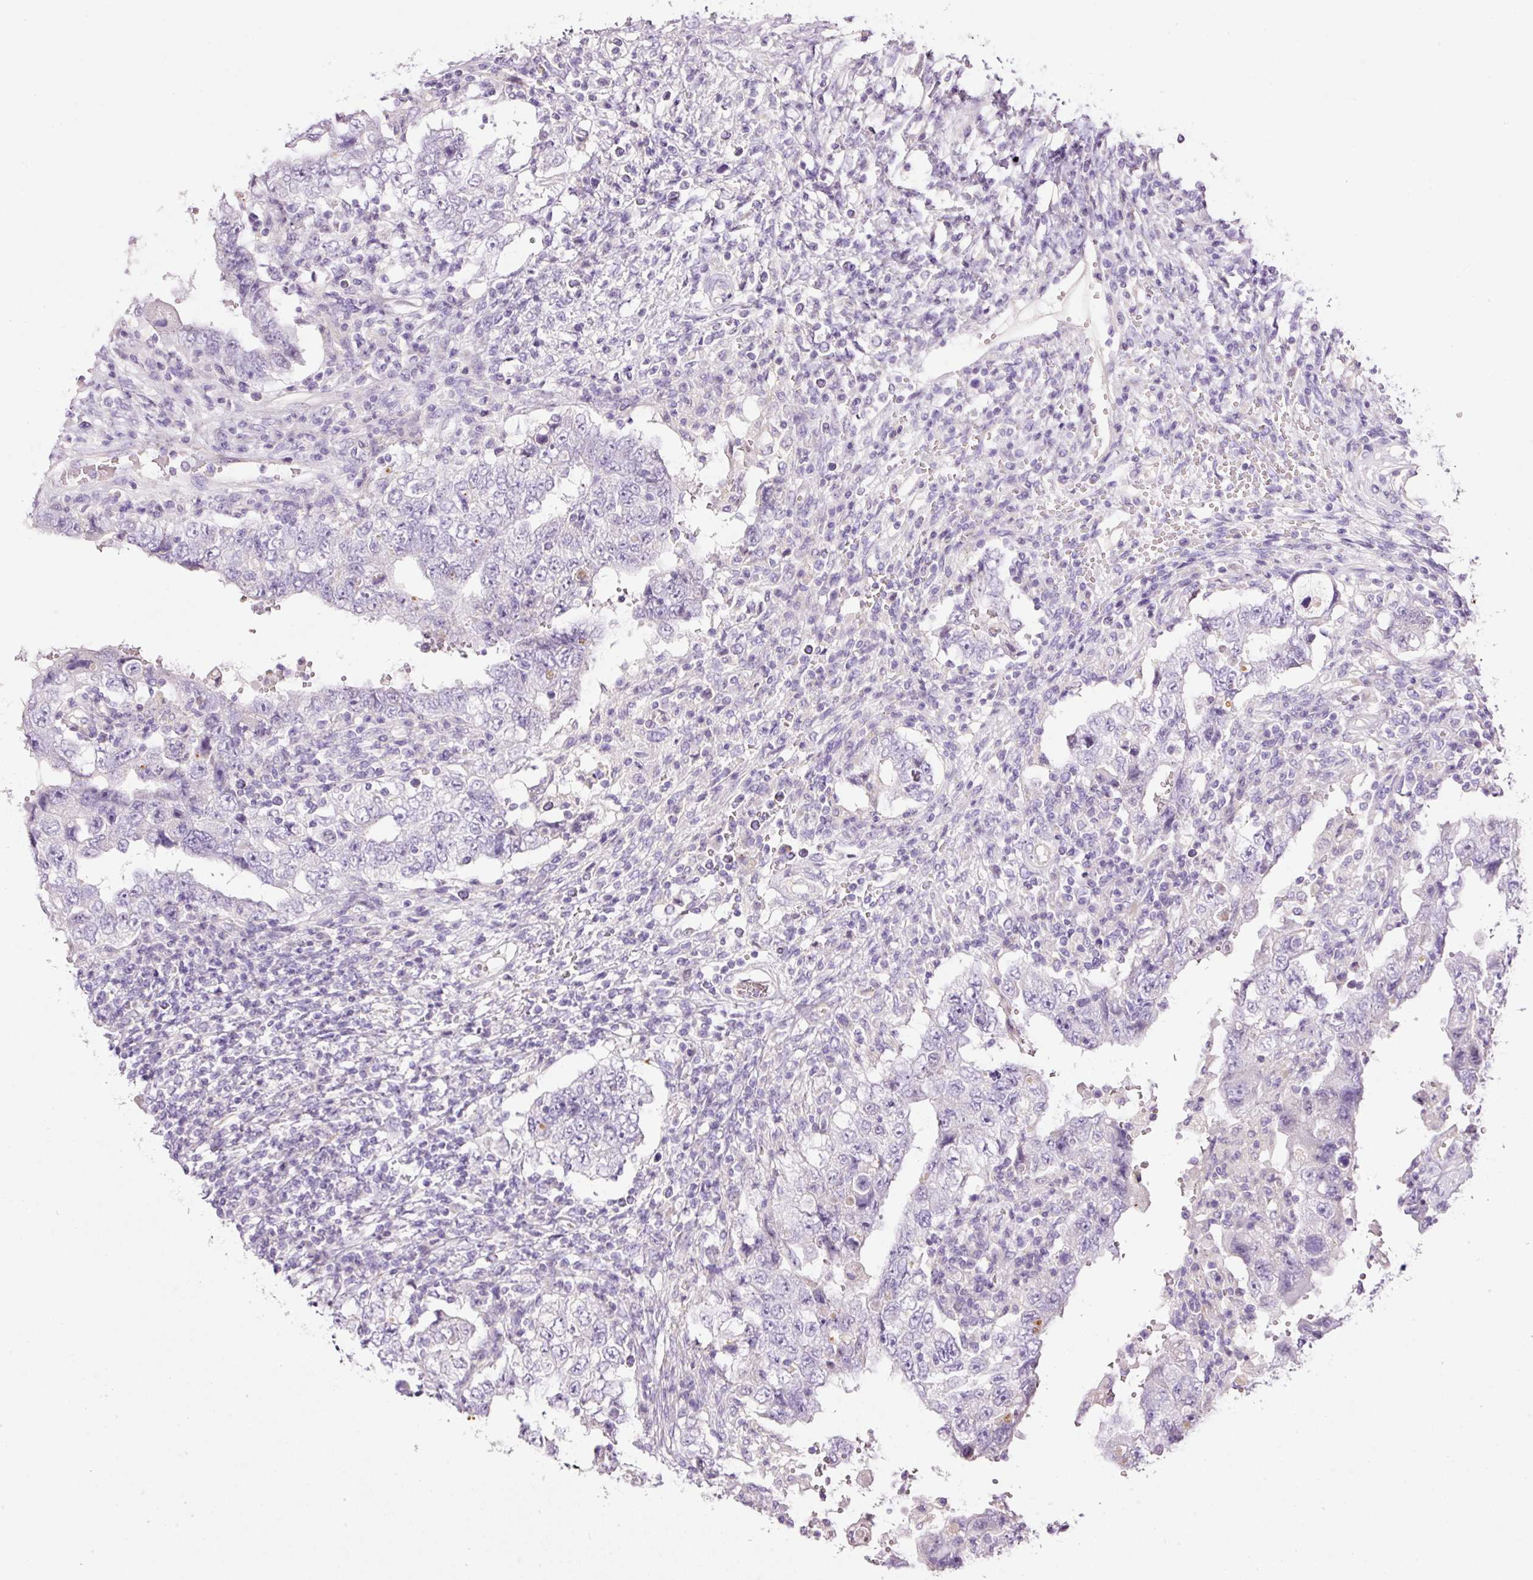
{"staining": {"intensity": "negative", "quantity": "none", "location": "none"}, "tissue": "testis cancer", "cell_type": "Tumor cells", "image_type": "cancer", "snomed": [{"axis": "morphology", "description": "Carcinoma, Embryonal, NOS"}, {"axis": "topography", "description": "Testis"}], "caption": "Testis cancer was stained to show a protein in brown. There is no significant positivity in tumor cells. (Brightfield microscopy of DAB immunohistochemistry (IHC) at high magnification).", "gene": "KPNA5", "patient": {"sex": "male", "age": 26}}